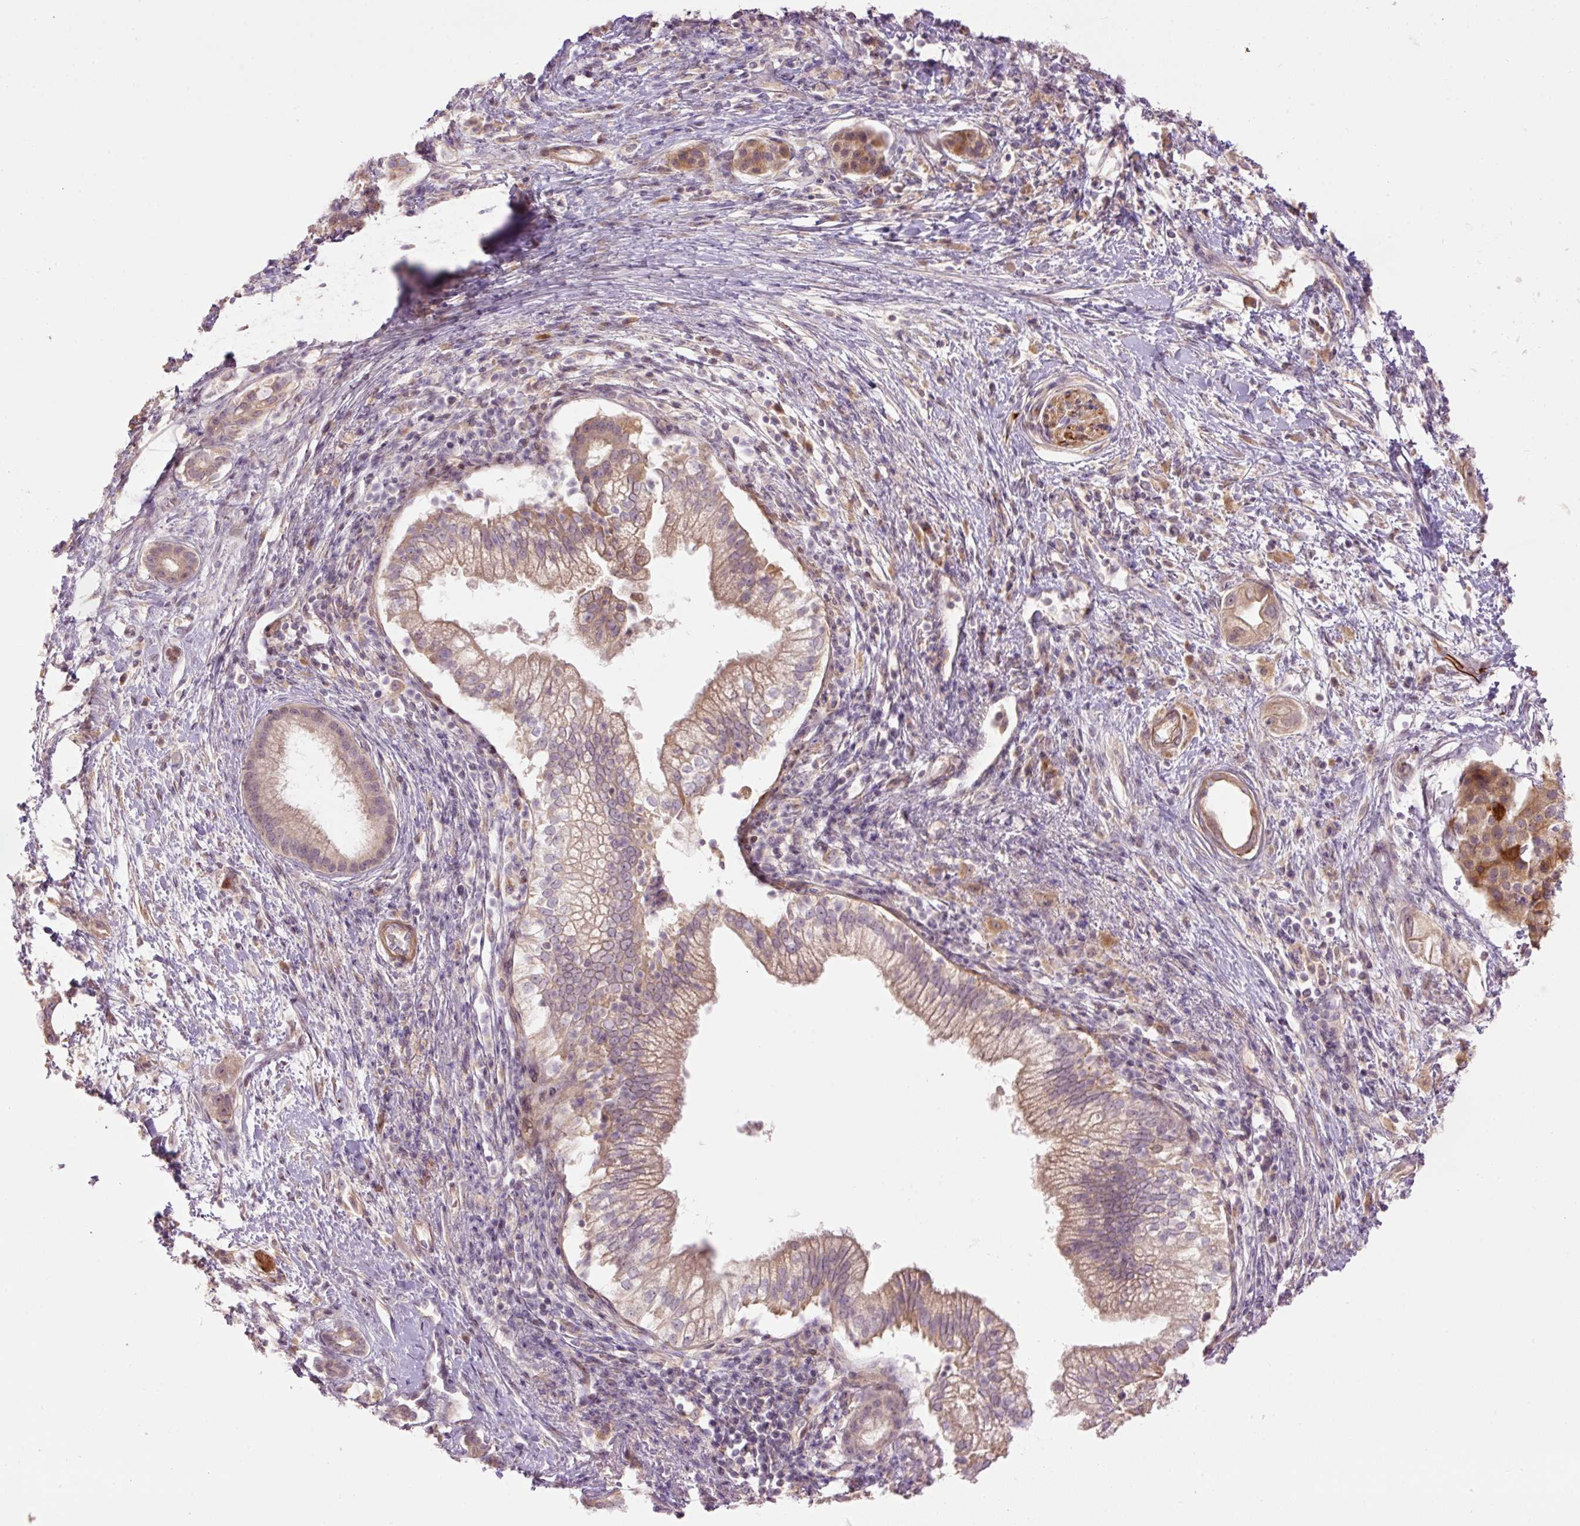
{"staining": {"intensity": "weak", "quantity": "25%-75%", "location": "cytoplasmic/membranous"}, "tissue": "pancreatic cancer", "cell_type": "Tumor cells", "image_type": "cancer", "snomed": [{"axis": "morphology", "description": "Adenocarcinoma, NOS"}, {"axis": "topography", "description": "Pancreas"}], "caption": "This image exhibits immunohistochemistry staining of human pancreatic cancer (adenocarcinoma), with low weak cytoplasmic/membranous expression in about 25%-75% of tumor cells.", "gene": "SLC29A3", "patient": {"sex": "male", "age": 70}}